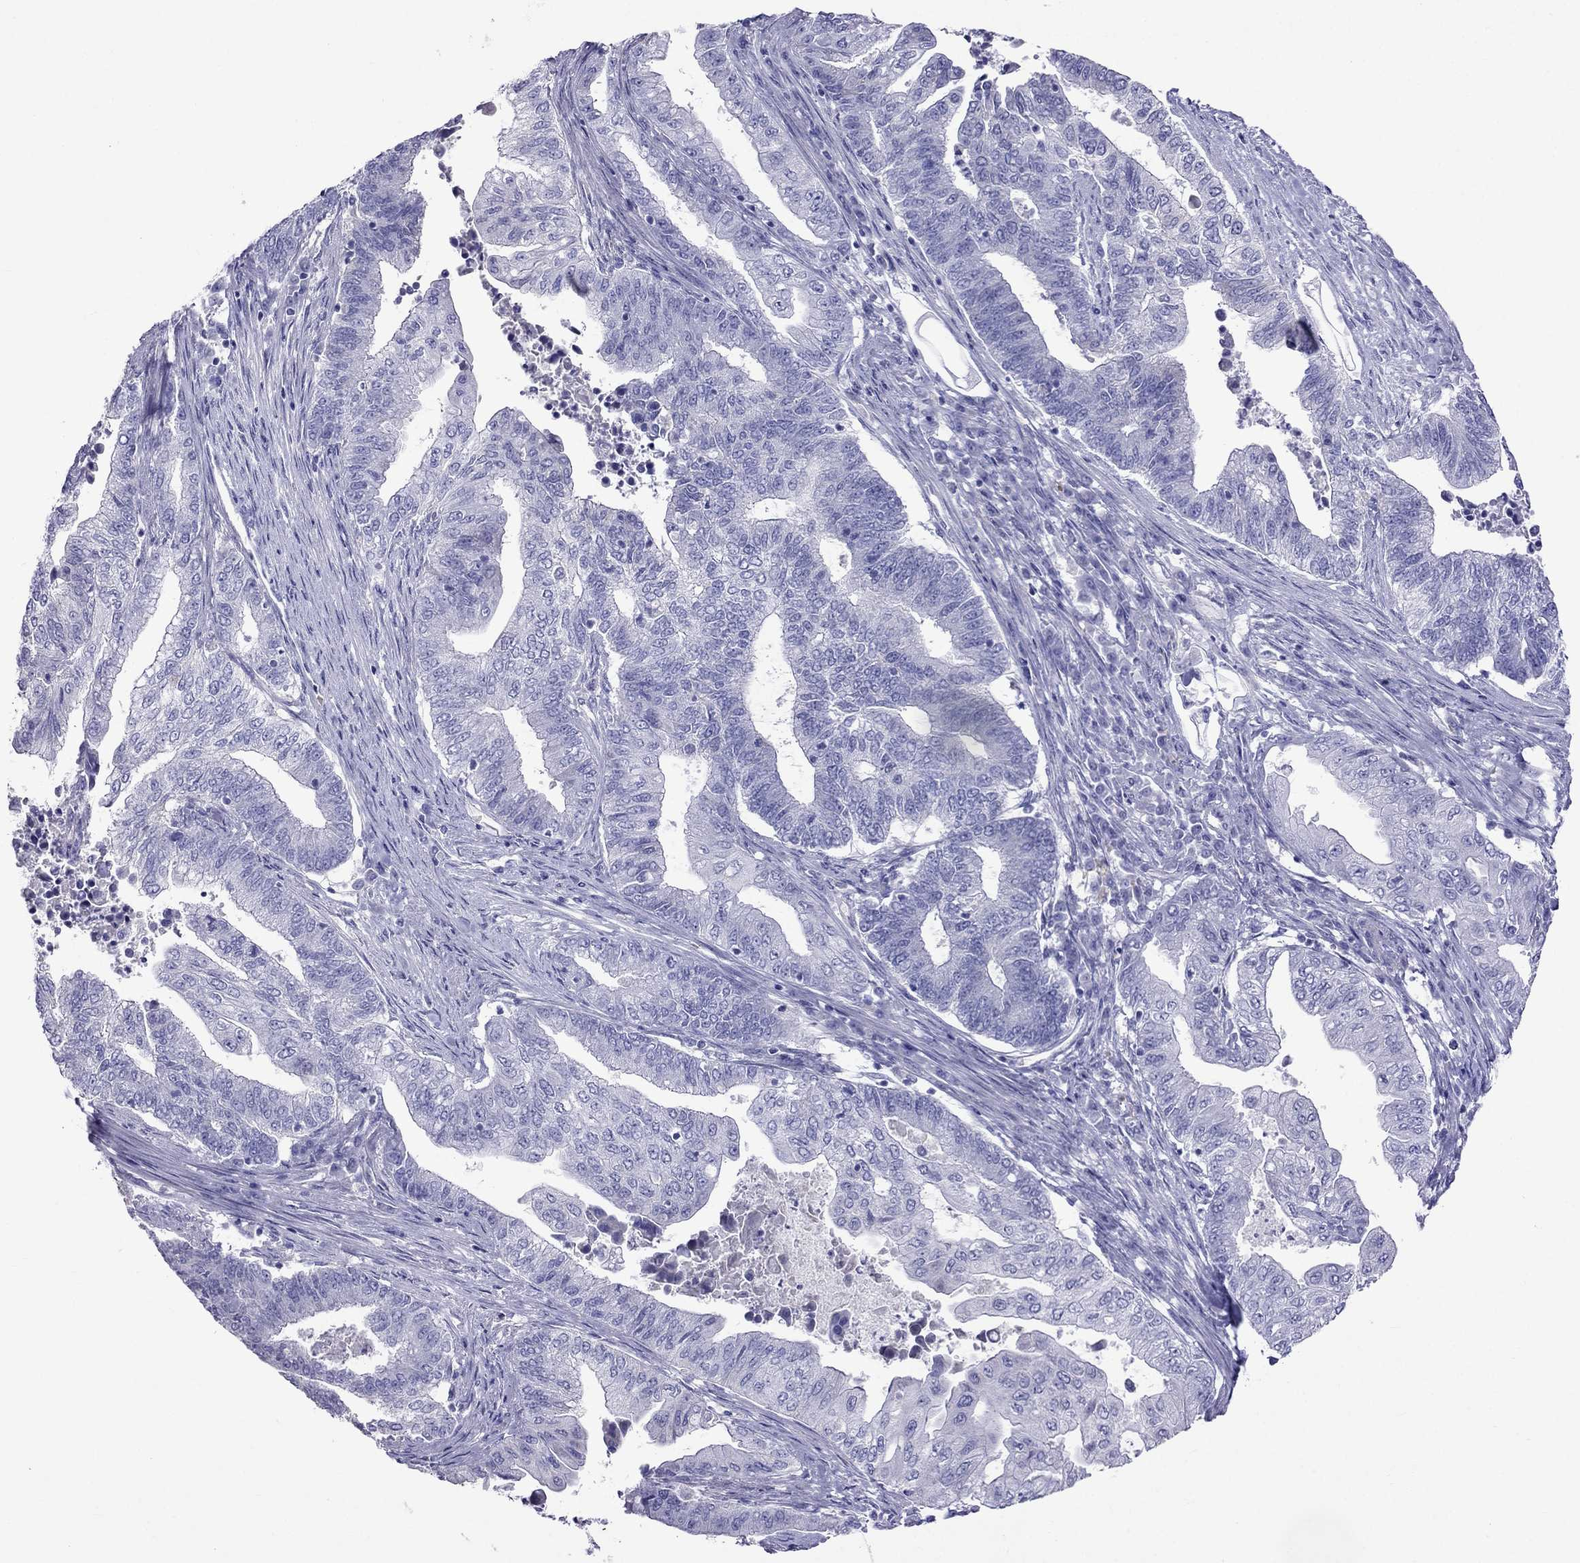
{"staining": {"intensity": "negative", "quantity": "none", "location": "none"}, "tissue": "endometrial cancer", "cell_type": "Tumor cells", "image_type": "cancer", "snomed": [{"axis": "morphology", "description": "Adenocarcinoma, NOS"}, {"axis": "topography", "description": "Uterus"}, {"axis": "topography", "description": "Endometrium"}], "caption": "IHC of endometrial cancer displays no positivity in tumor cells.", "gene": "TDRD1", "patient": {"sex": "female", "age": 54}}